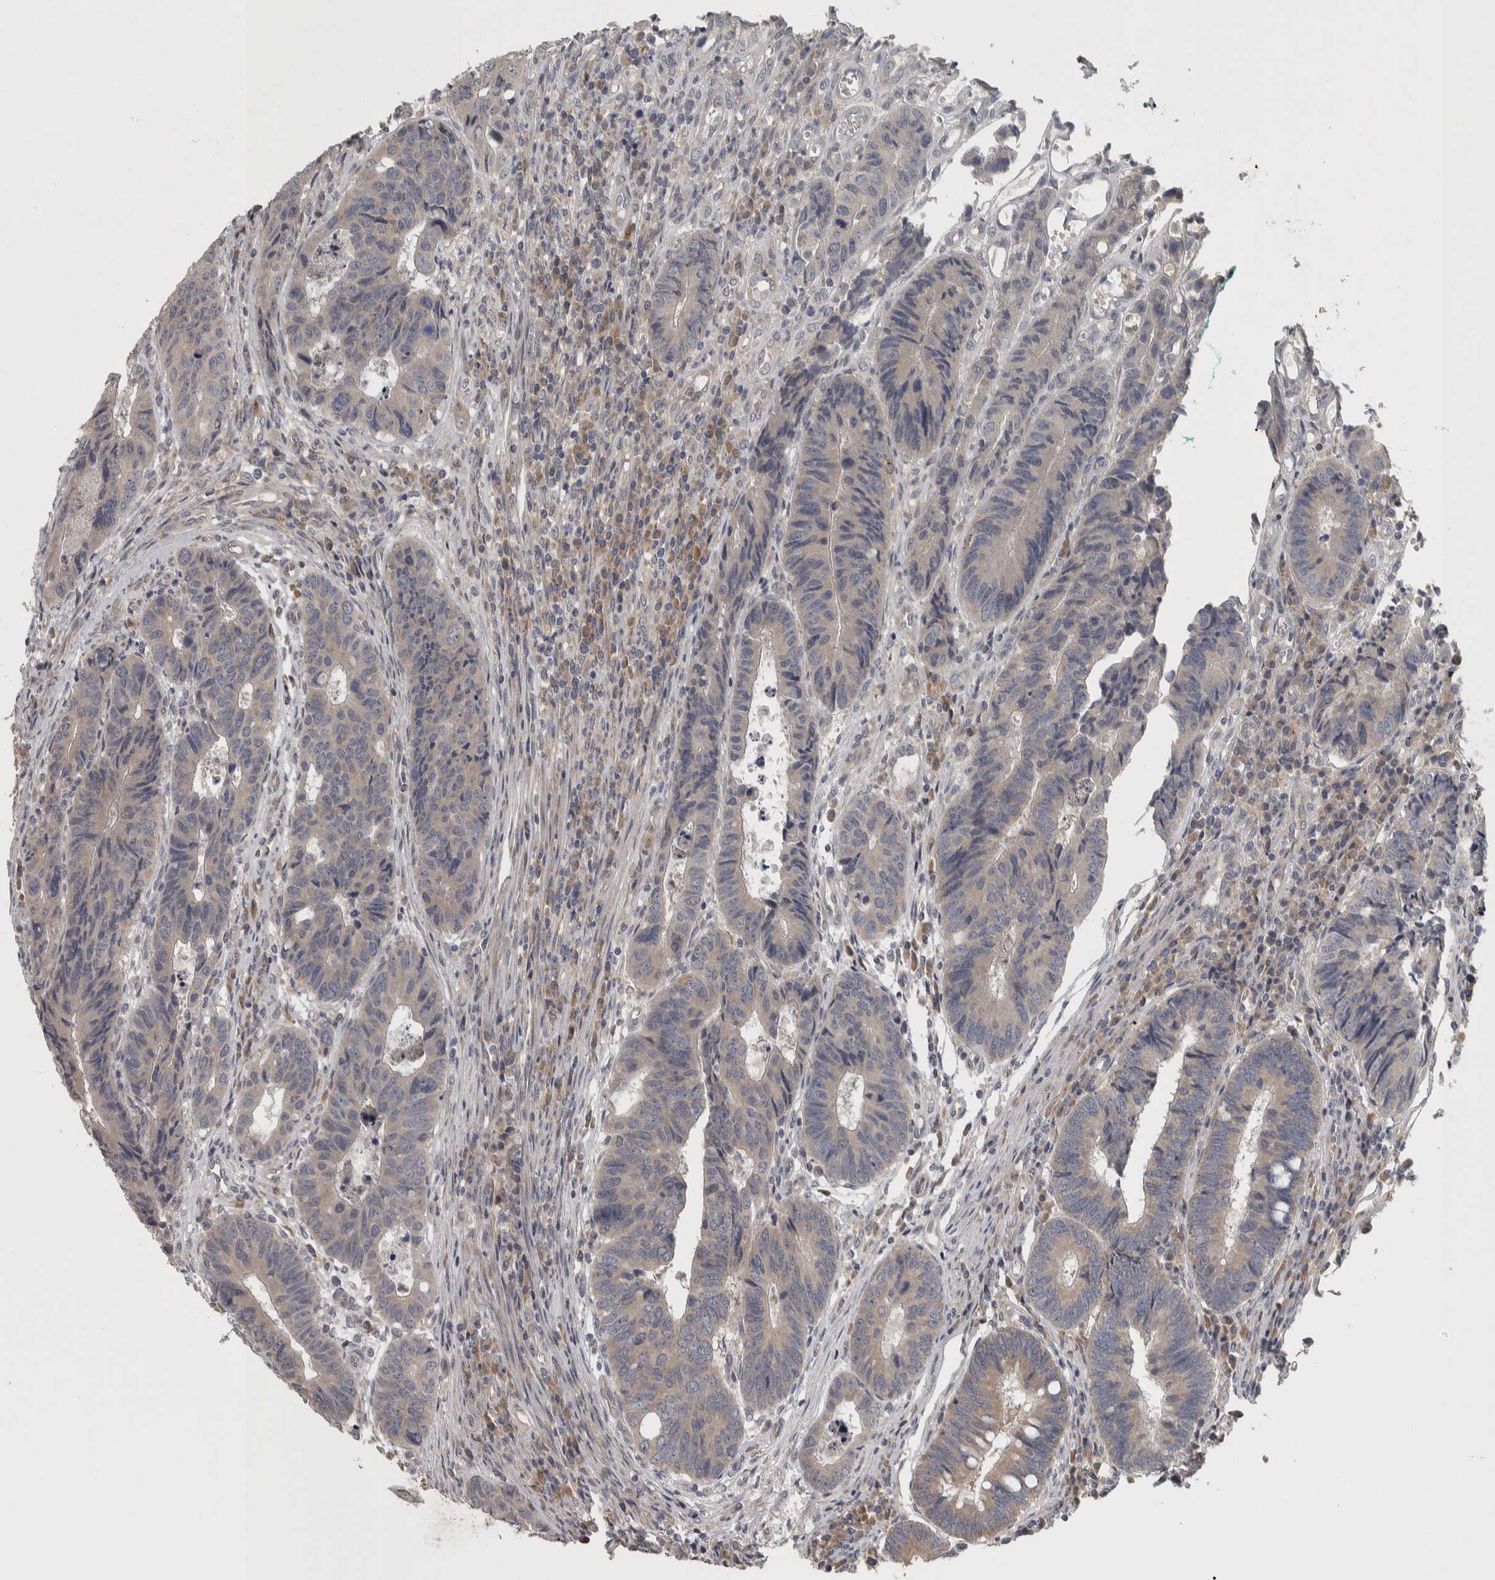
{"staining": {"intensity": "weak", "quantity": "<25%", "location": "cytoplasmic/membranous"}, "tissue": "colorectal cancer", "cell_type": "Tumor cells", "image_type": "cancer", "snomed": [{"axis": "morphology", "description": "Adenocarcinoma, NOS"}, {"axis": "topography", "description": "Rectum"}], "caption": "Adenocarcinoma (colorectal) stained for a protein using IHC demonstrates no staining tumor cells.", "gene": "SRP68", "patient": {"sex": "male", "age": 84}}